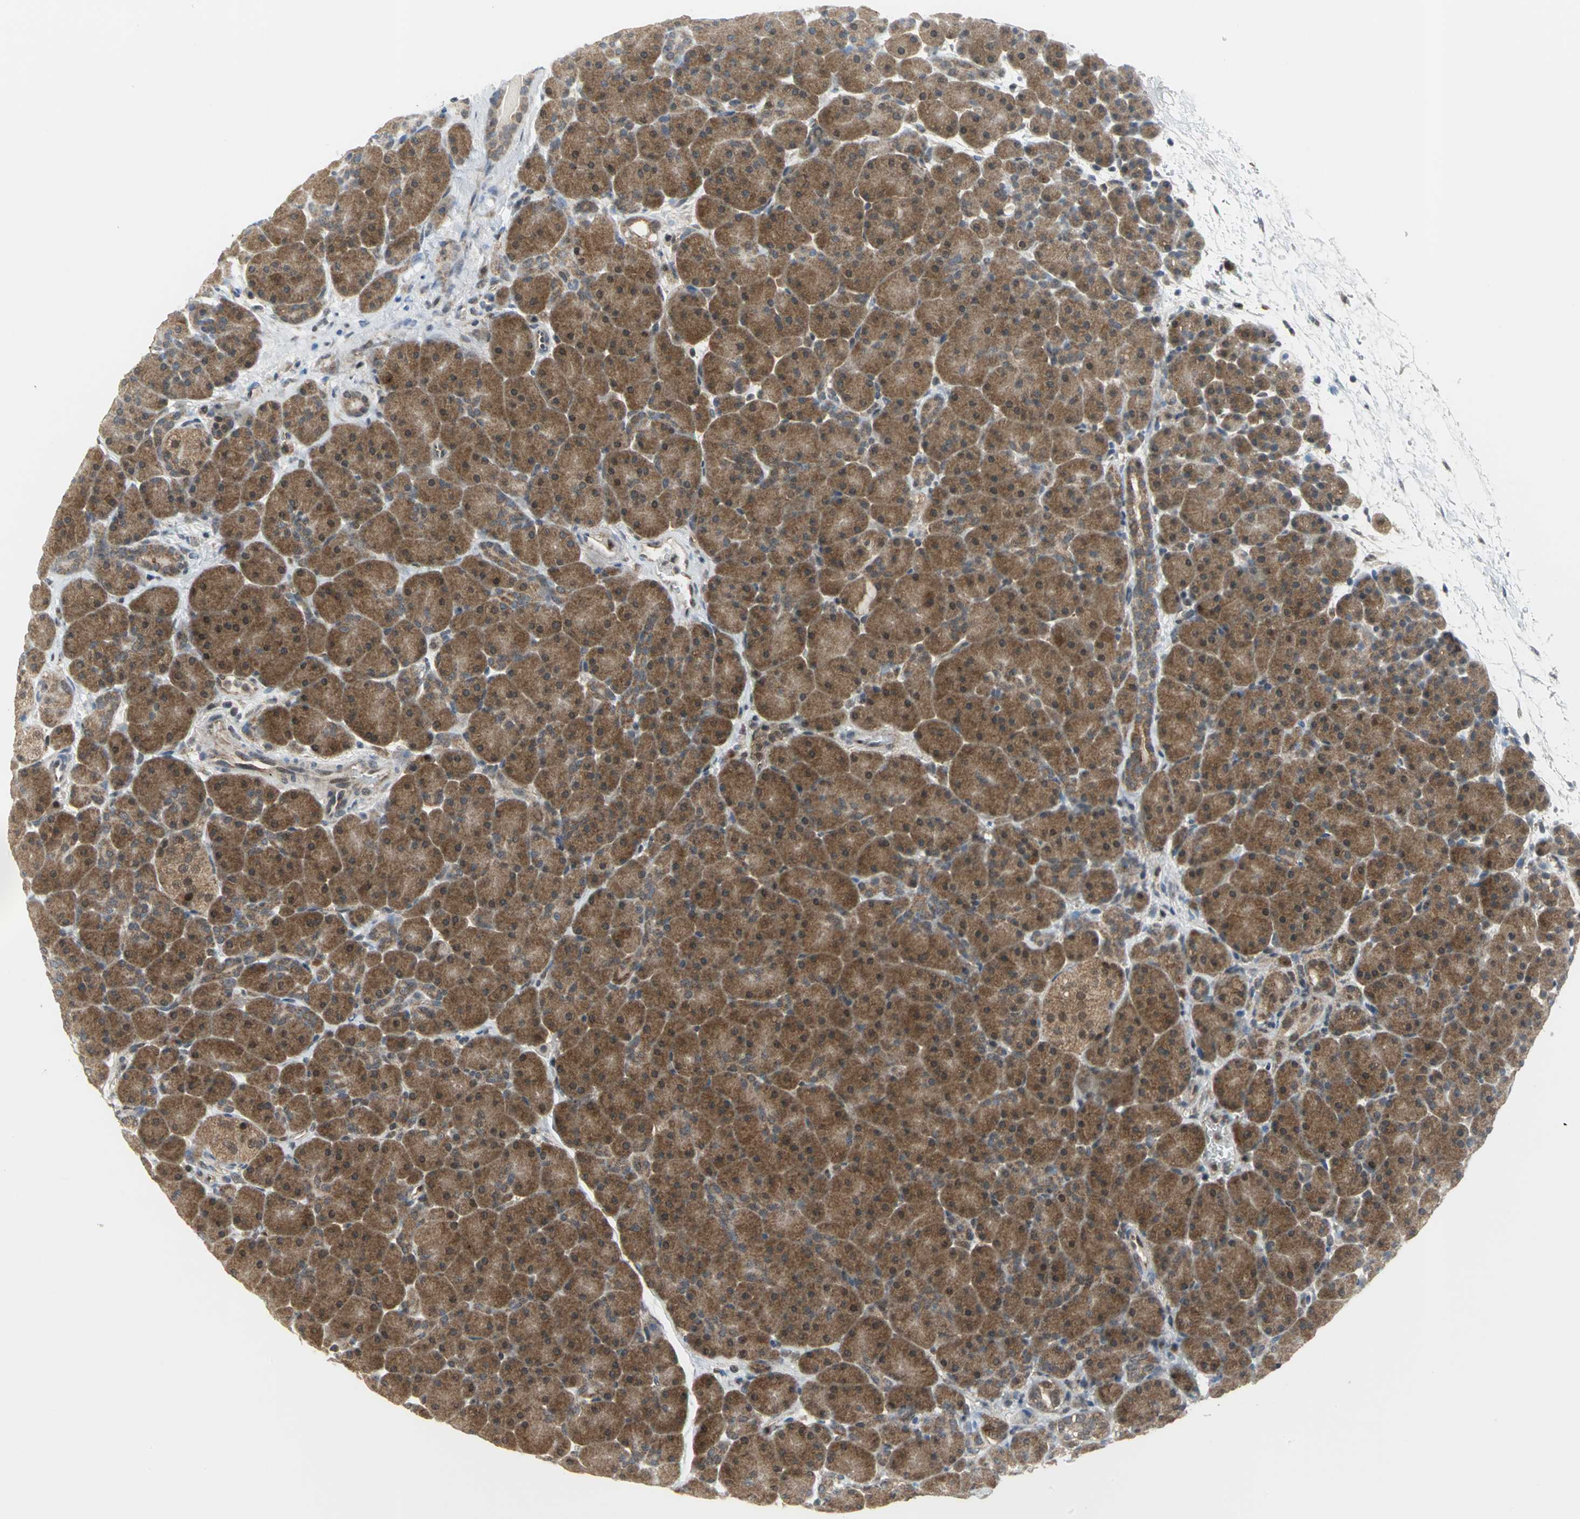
{"staining": {"intensity": "moderate", "quantity": ">75%", "location": "cytoplasmic/membranous"}, "tissue": "pancreas", "cell_type": "Exocrine glandular cells", "image_type": "normal", "snomed": [{"axis": "morphology", "description": "Normal tissue, NOS"}, {"axis": "topography", "description": "Pancreas"}], "caption": "Human pancreas stained with a brown dye demonstrates moderate cytoplasmic/membranous positive staining in about >75% of exocrine glandular cells.", "gene": "PSMA4", "patient": {"sex": "male", "age": 66}}